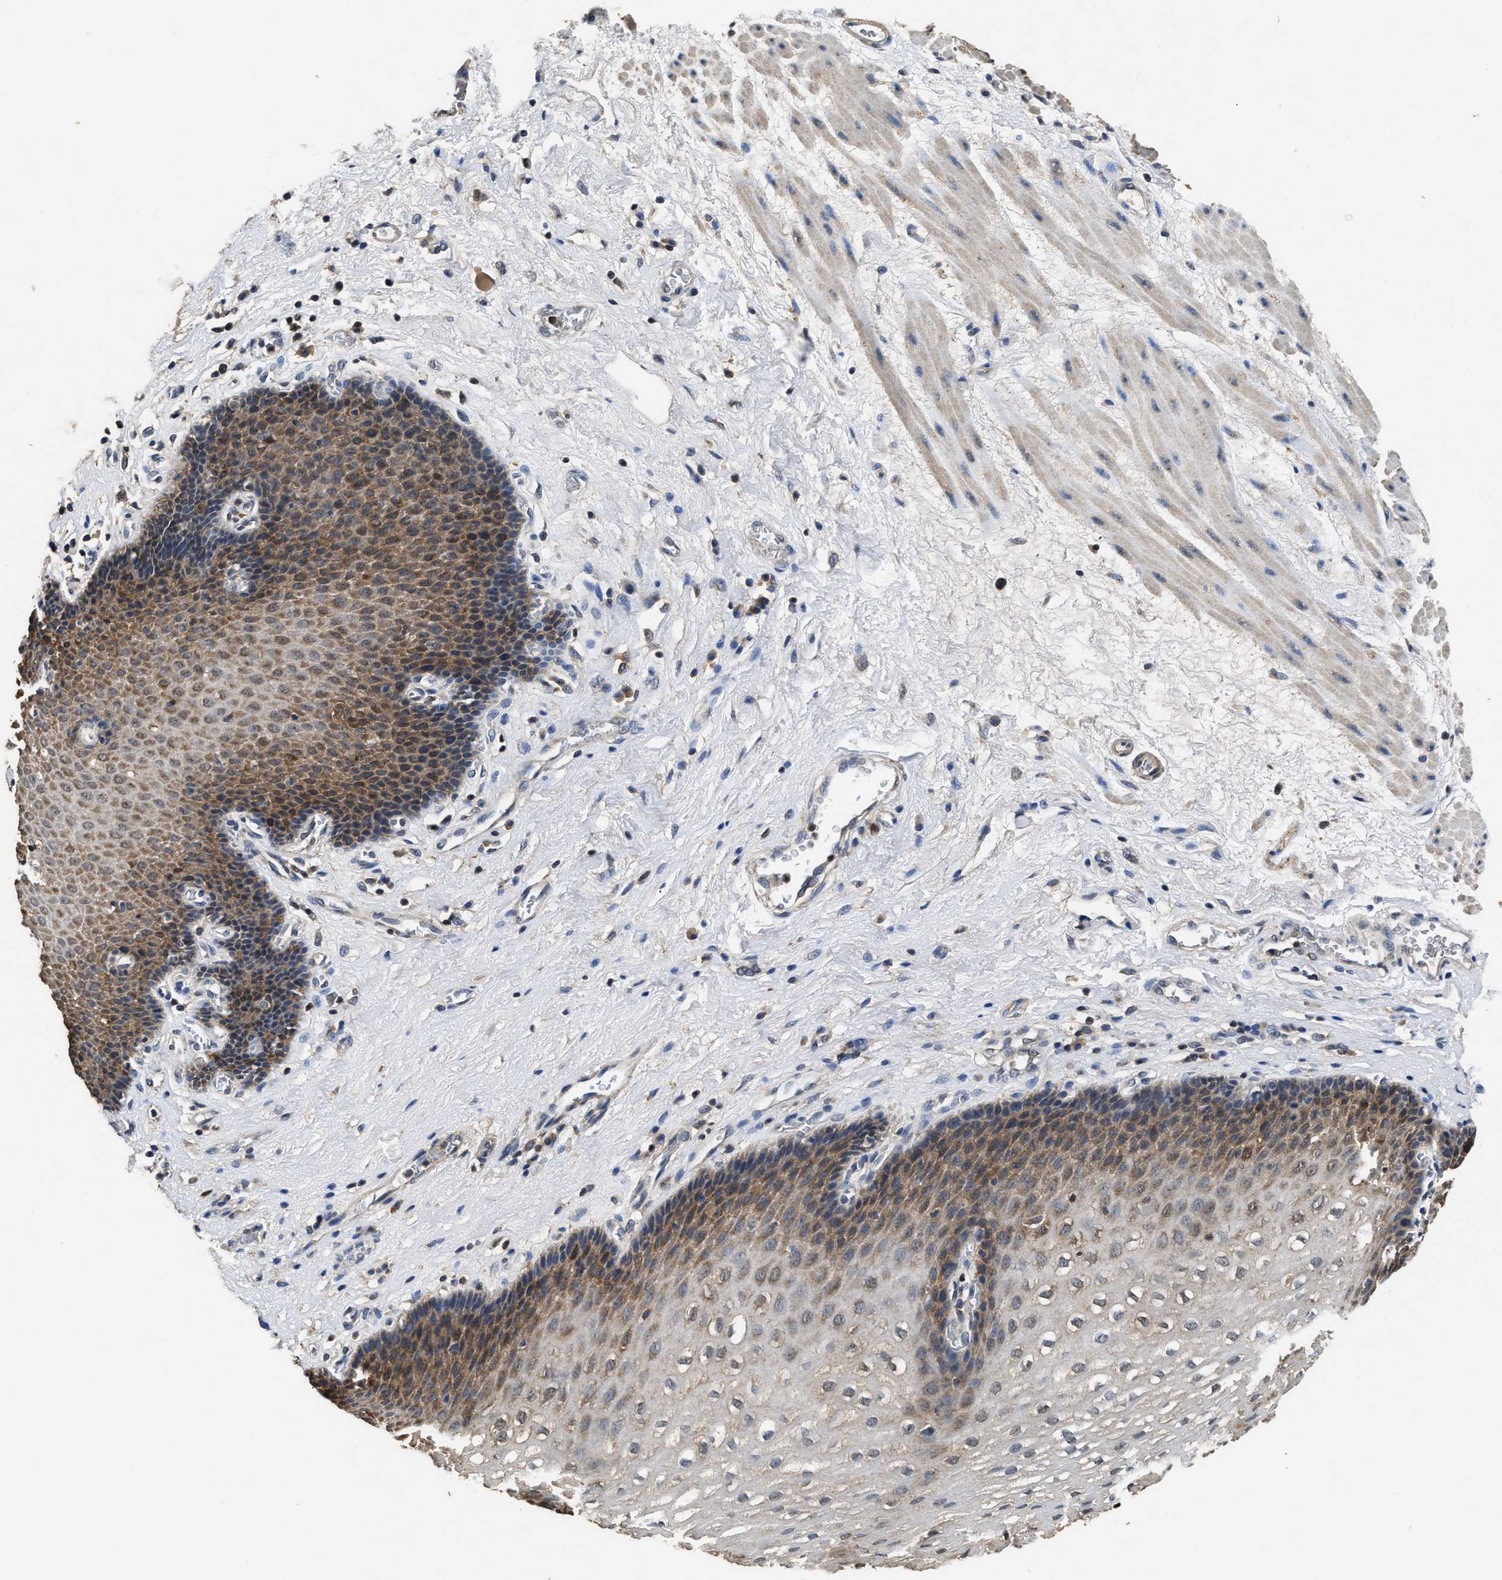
{"staining": {"intensity": "moderate", "quantity": ">75%", "location": "cytoplasmic/membranous"}, "tissue": "esophagus", "cell_type": "Squamous epithelial cells", "image_type": "normal", "snomed": [{"axis": "morphology", "description": "Normal tissue, NOS"}, {"axis": "topography", "description": "Esophagus"}], "caption": "Approximately >75% of squamous epithelial cells in normal human esophagus display moderate cytoplasmic/membranous protein staining as visualized by brown immunohistochemical staining.", "gene": "ACAT2", "patient": {"sex": "male", "age": 48}}